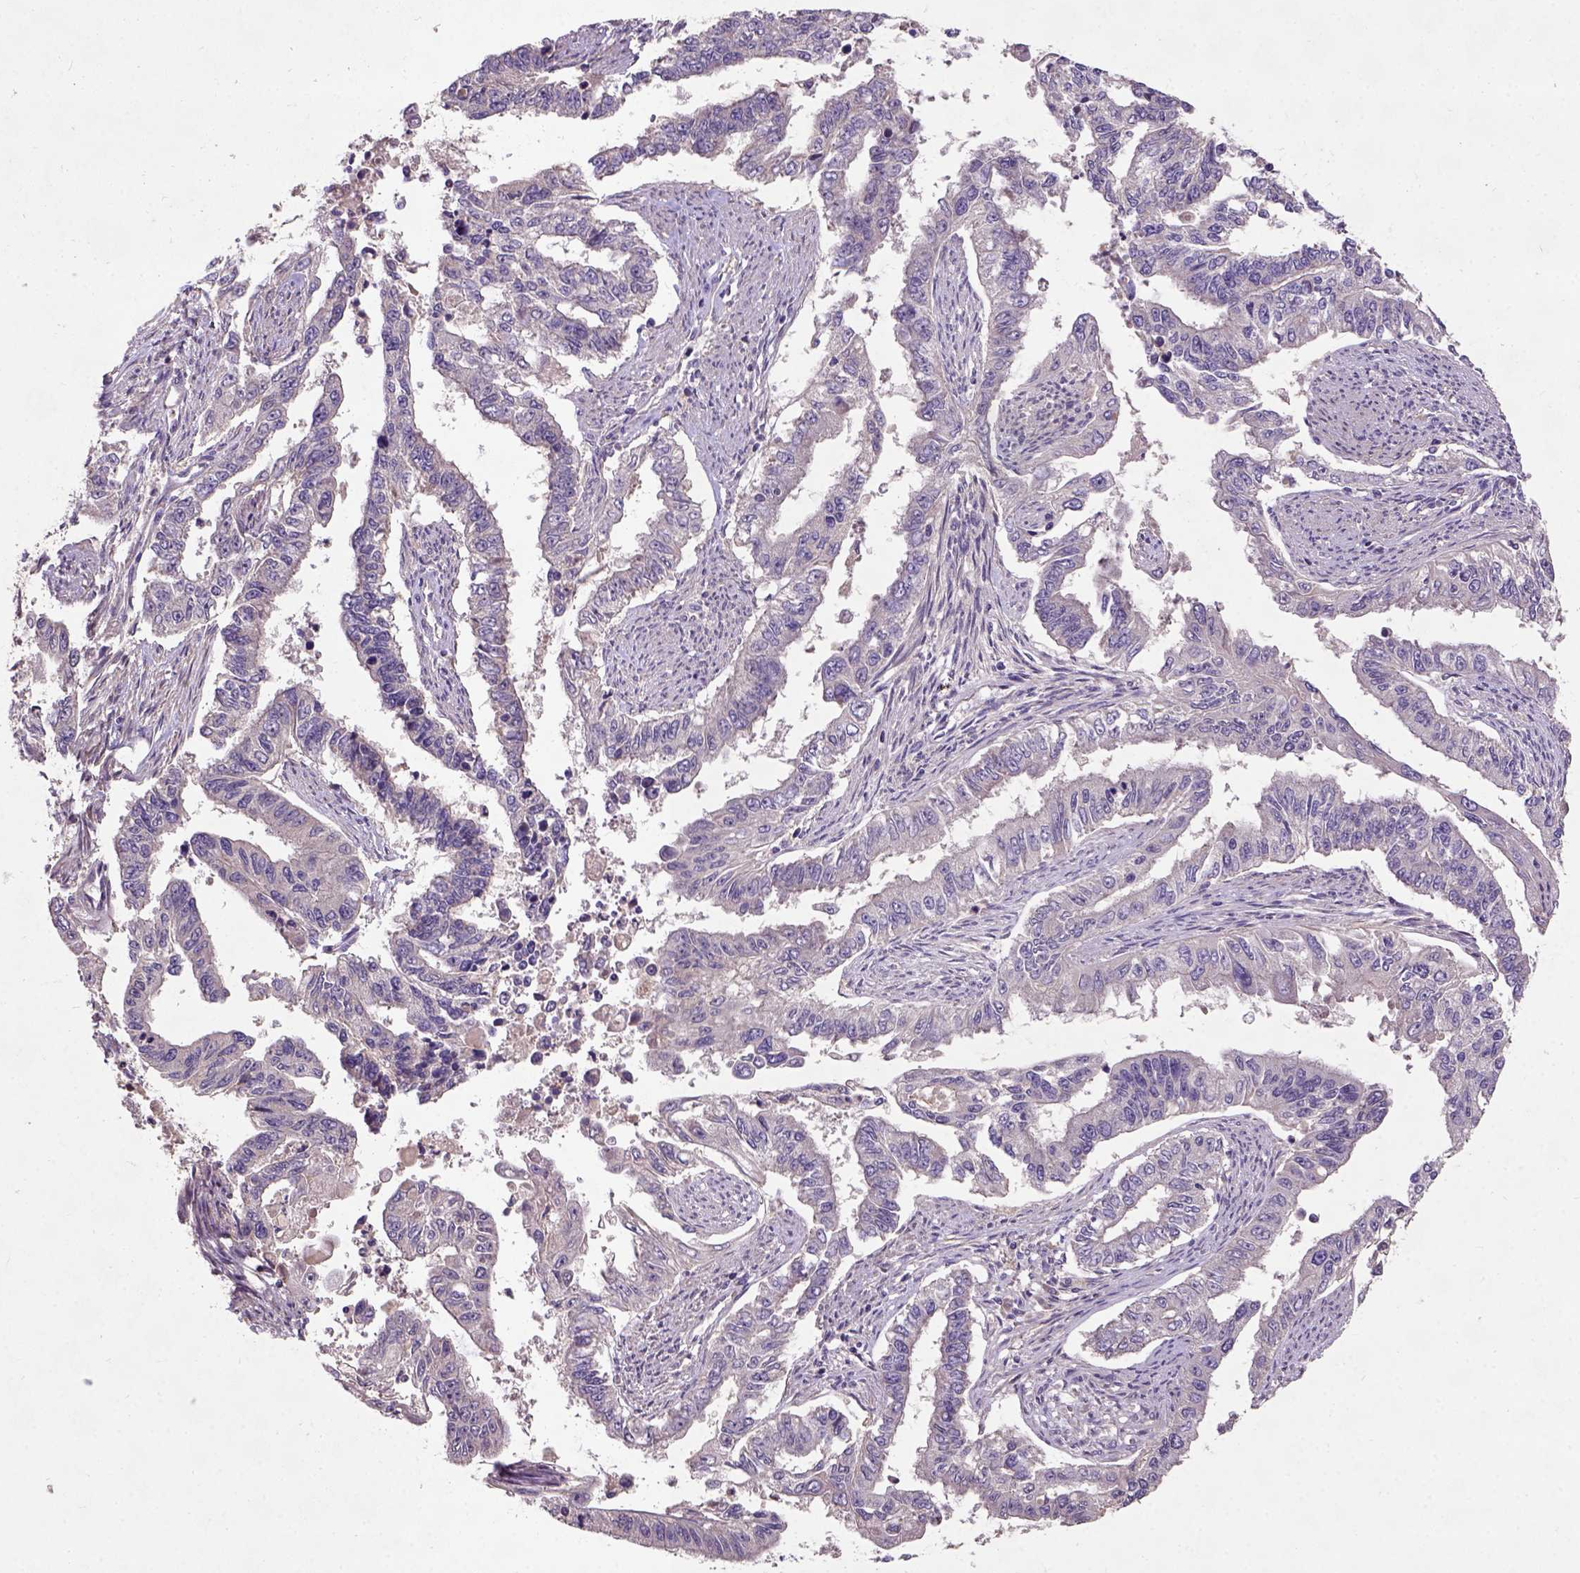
{"staining": {"intensity": "negative", "quantity": "none", "location": "none"}, "tissue": "endometrial cancer", "cell_type": "Tumor cells", "image_type": "cancer", "snomed": [{"axis": "morphology", "description": "Adenocarcinoma, NOS"}, {"axis": "topography", "description": "Uterus"}], "caption": "There is no significant expression in tumor cells of endometrial cancer.", "gene": "KBTBD8", "patient": {"sex": "female", "age": 59}}